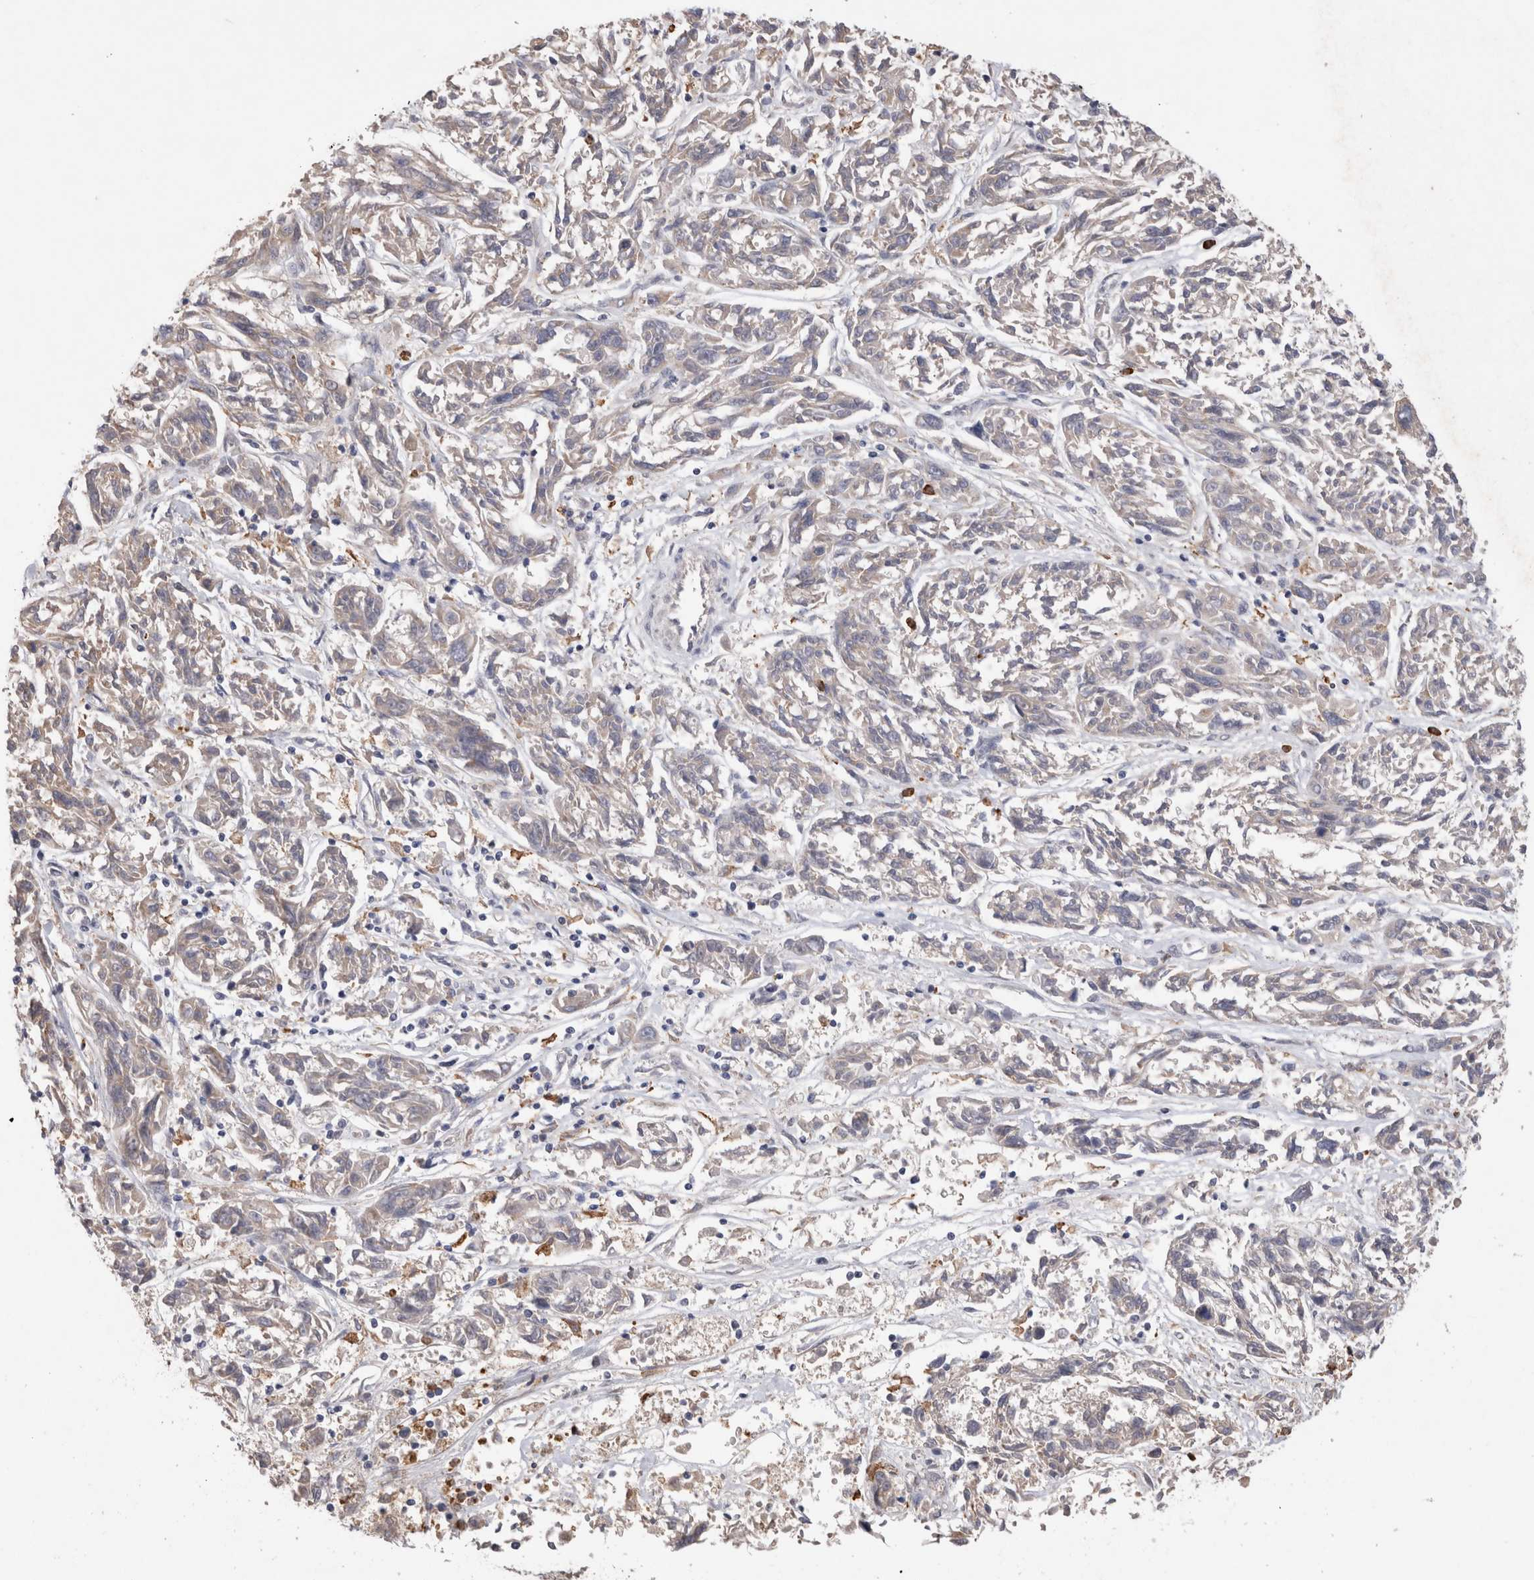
{"staining": {"intensity": "weak", "quantity": "<25%", "location": "cytoplasmic/membranous"}, "tissue": "melanoma", "cell_type": "Tumor cells", "image_type": "cancer", "snomed": [{"axis": "morphology", "description": "Malignant melanoma, NOS"}, {"axis": "topography", "description": "Skin"}], "caption": "The photomicrograph exhibits no staining of tumor cells in melanoma. The staining was performed using DAB to visualize the protein expression in brown, while the nuclei were stained in blue with hematoxylin (Magnification: 20x).", "gene": "VSIG4", "patient": {"sex": "male", "age": 53}}